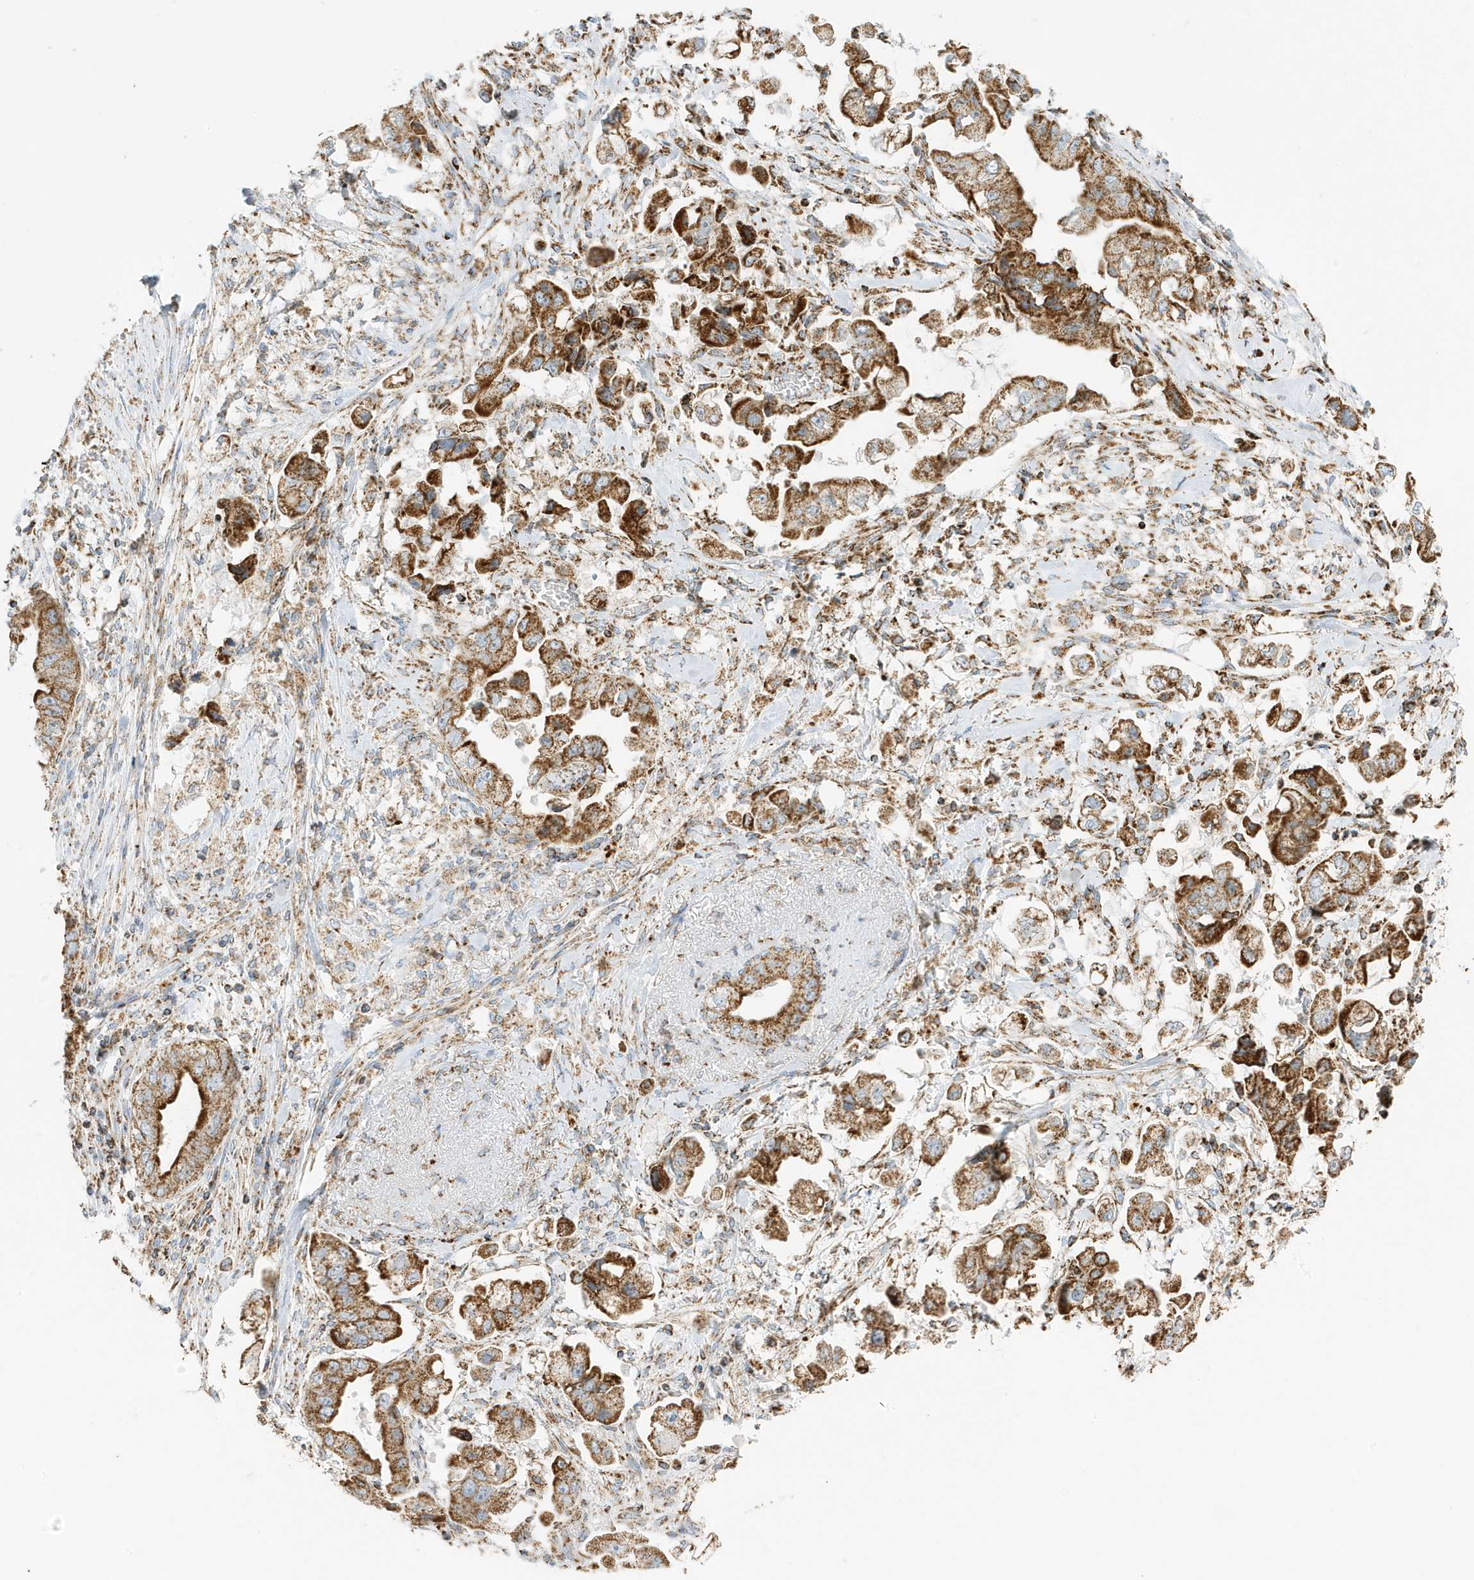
{"staining": {"intensity": "moderate", "quantity": ">75%", "location": "cytoplasmic/membranous"}, "tissue": "stomach cancer", "cell_type": "Tumor cells", "image_type": "cancer", "snomed": [{"axis": "morphology", "description": "Adenocarcinoma, NOS"}, {"axis": "topography", "description": "Stomach"}], "caption": "An image showing moderate cytoplasmic/membranous positivity in approximately >75% of tumor cells in stomach cancer (adenocarcinoma), as visualized by brown immunohistochemical staining.", "gene": "ATP5ME", "patient": {"sex": "male", "age": 62}}